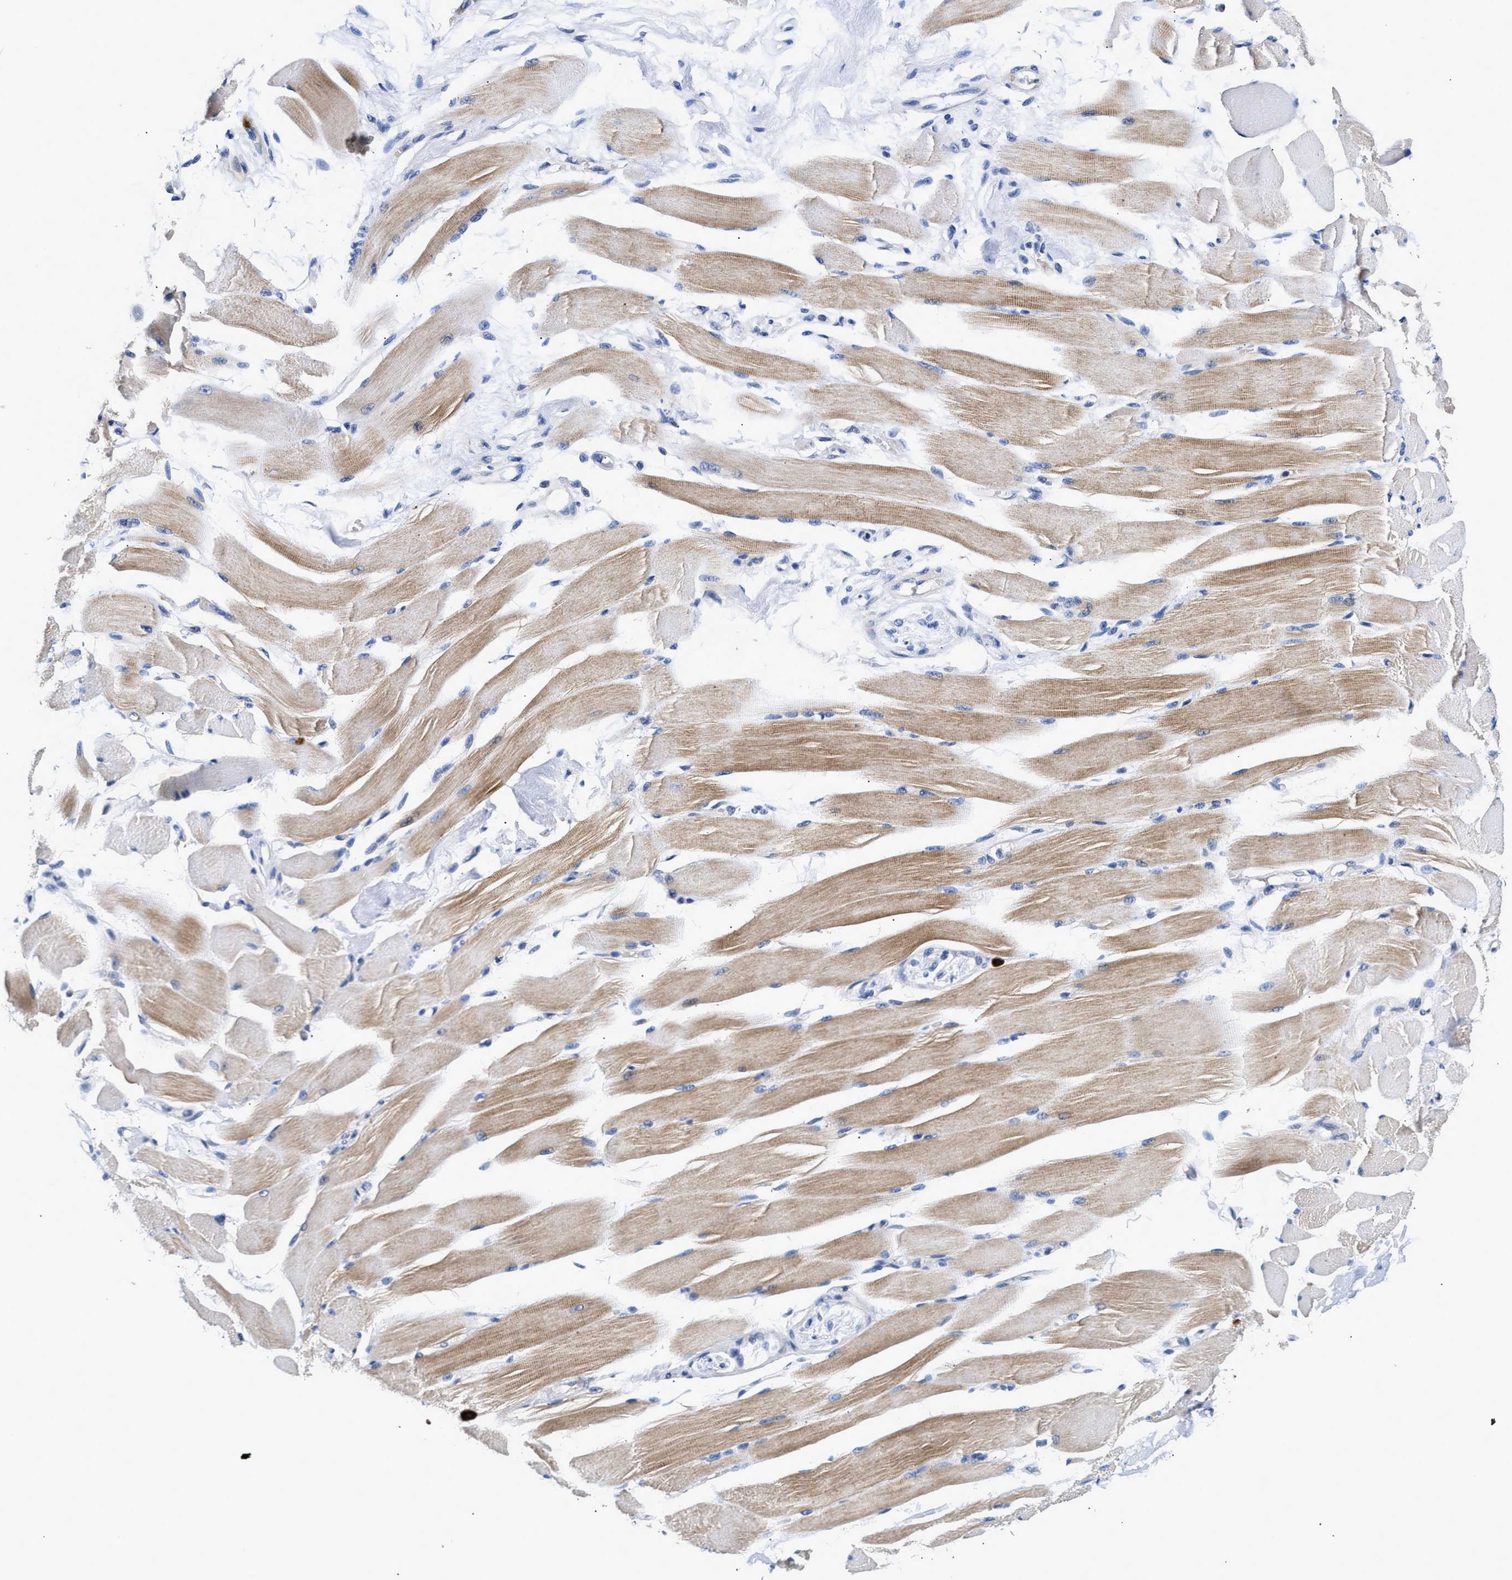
{"staining": {"intensity": "moderate", "quantity": ">75%", "location": "cytoplasmic/membranous"}, "tissue": "skeletal muscle", "cell_type": "Myocytes", "image_type": "normal", "snomed": [{"axis": "morphology", "description": "Normal tissue, NOS"}, {"axis": "topography", "description": "Skeletal muscle"}, {"axis": "topography", "description": "Peripheral nerve tissue"}], "caption": "High-magnification brightfield microscopy of benign skeletal muscle stained with DAB (brown) and counterstained with hematoxylin (blue). myocytes exhibit moderate cytoplasmic/membranous staining is identified in approximately>75% of cells.", "gene": "RINT1", "patient": {"sex": "female", "age": 84}}